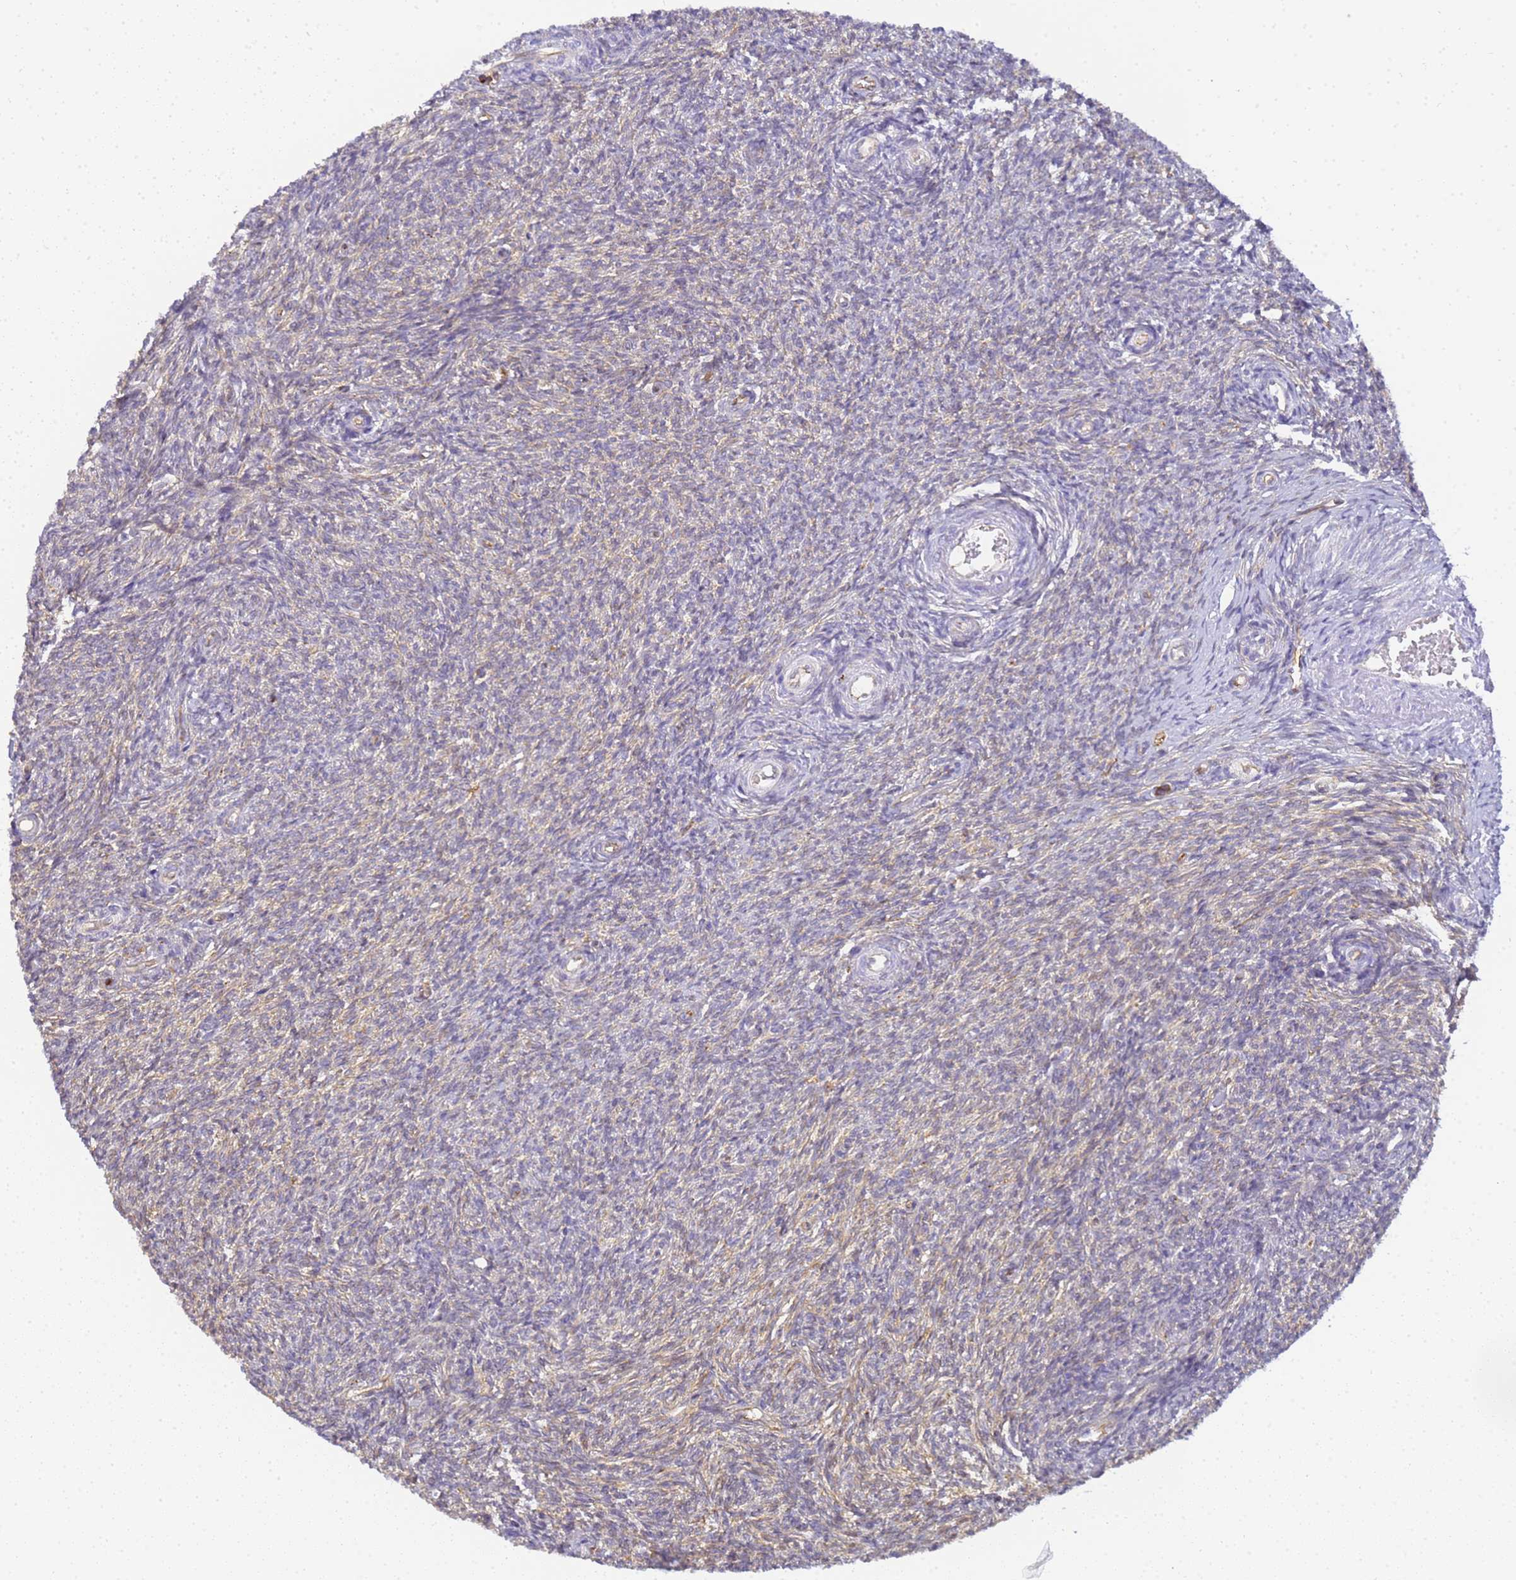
{"staining": {"intensity": "weak", "quantity": "25%-75%", "location": "cytoplasmic/membranous"}, "tissue": "ovary", "cell_type": "Ovarian stroma cells", "image_type": "normal", "snomed": [{"axis": "morphology", "description": "Normal tissue, NOS"}, {"axis": "topography", "description": "Ovary"}], "caption": "Immunohistochemistry of unremarkable human ovary shows low levels of weak cytoplasmic/membranous expression in about 25%-75% of ovarian stroma cells. Nuclei are stained in blue.", "gene": "GON4L", "patient": {"sex": "female", "age": 44}}